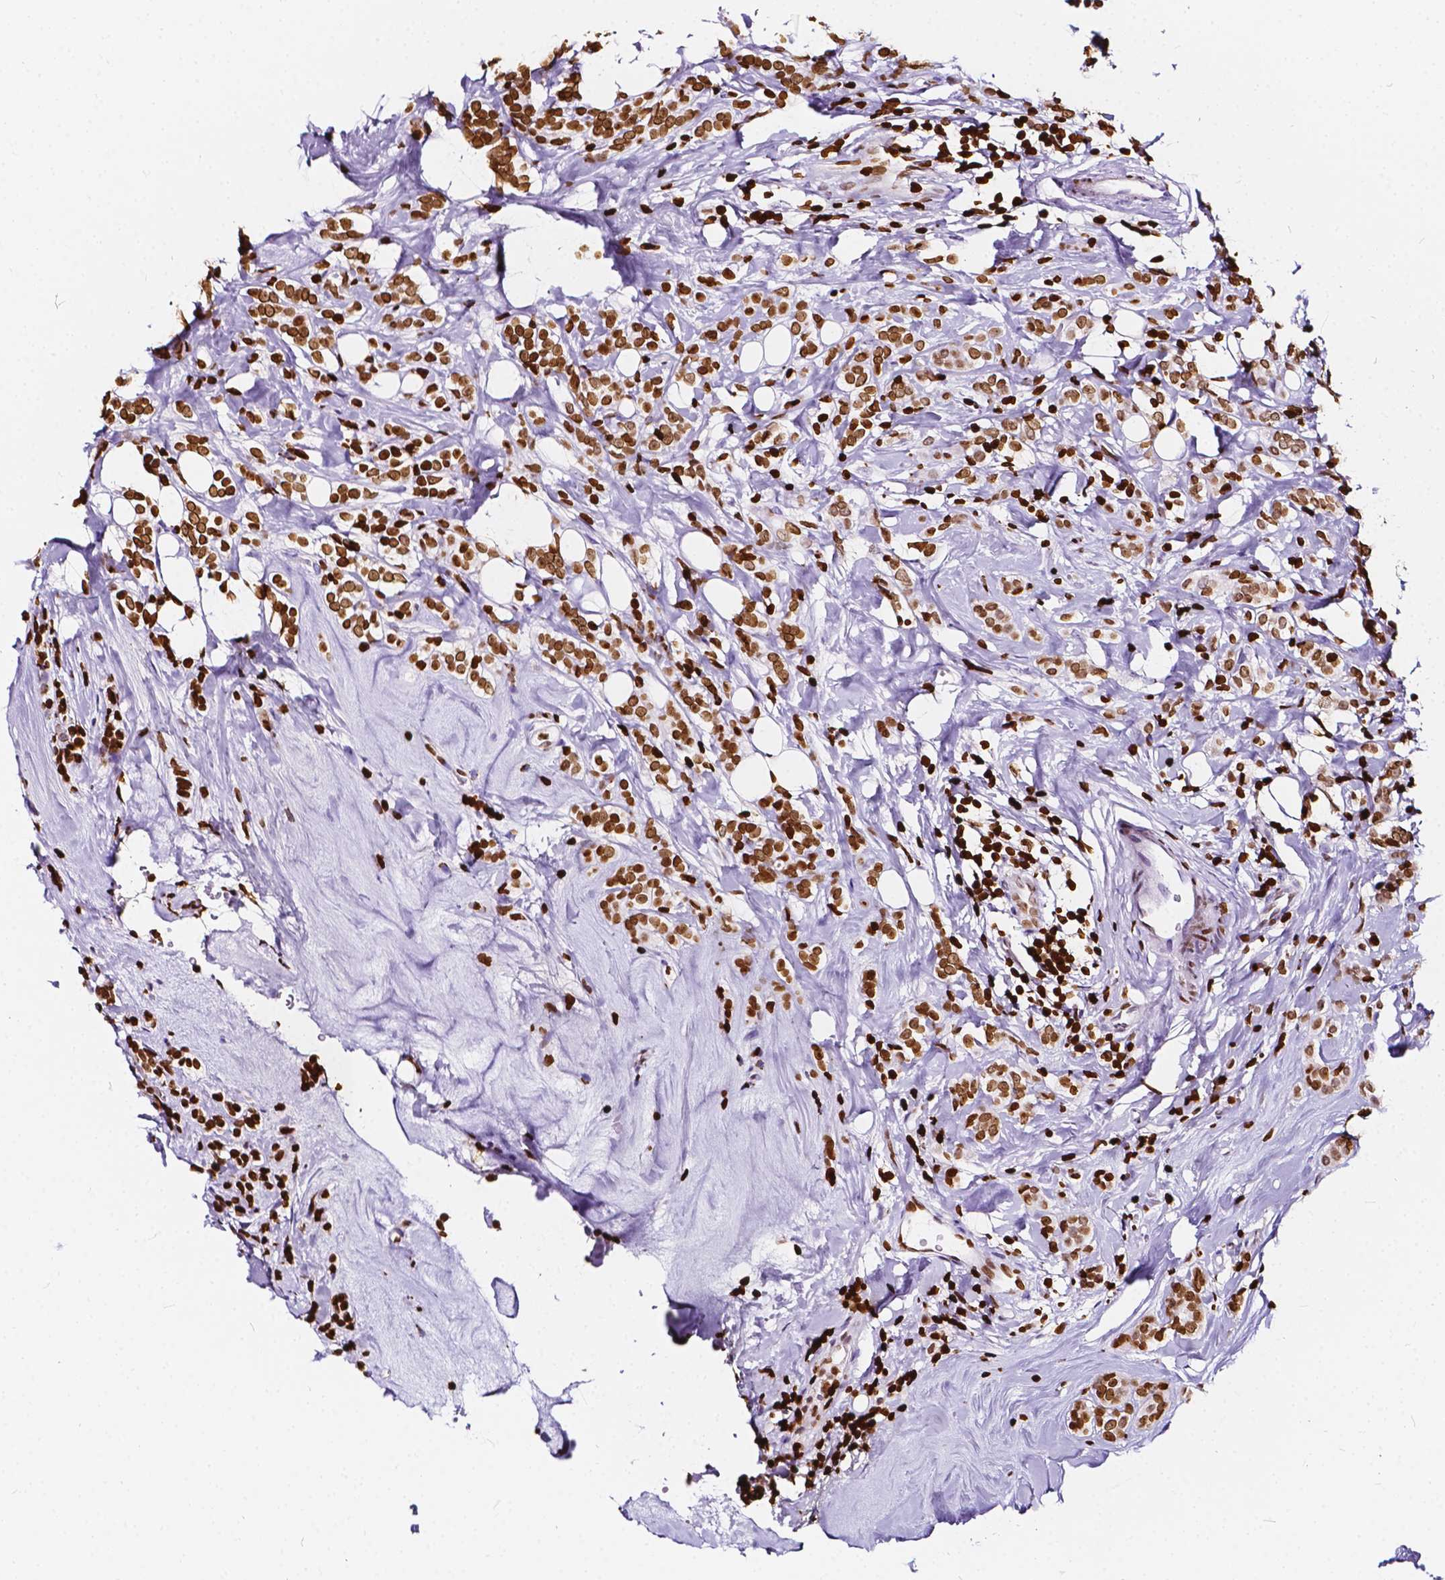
{"staining": {"intensity": "strong", "quantity": ">75%", "location": "nuclear"}, "tissue": "breast cancer", "cell_type": "Tumor cells", "image_type": "cancer", "snomed": [{"axis": "morphology", "description": "Lobular carcinoma"}, {"axis": "topography", "description": "Breast"}], "caption": "Protein expression analysis of human breast cancer reveals strong nuclear staining in approximately >75% of tumor cells.", "gene": "CBY3", "patient": {"sex": "female", "age": 49}}